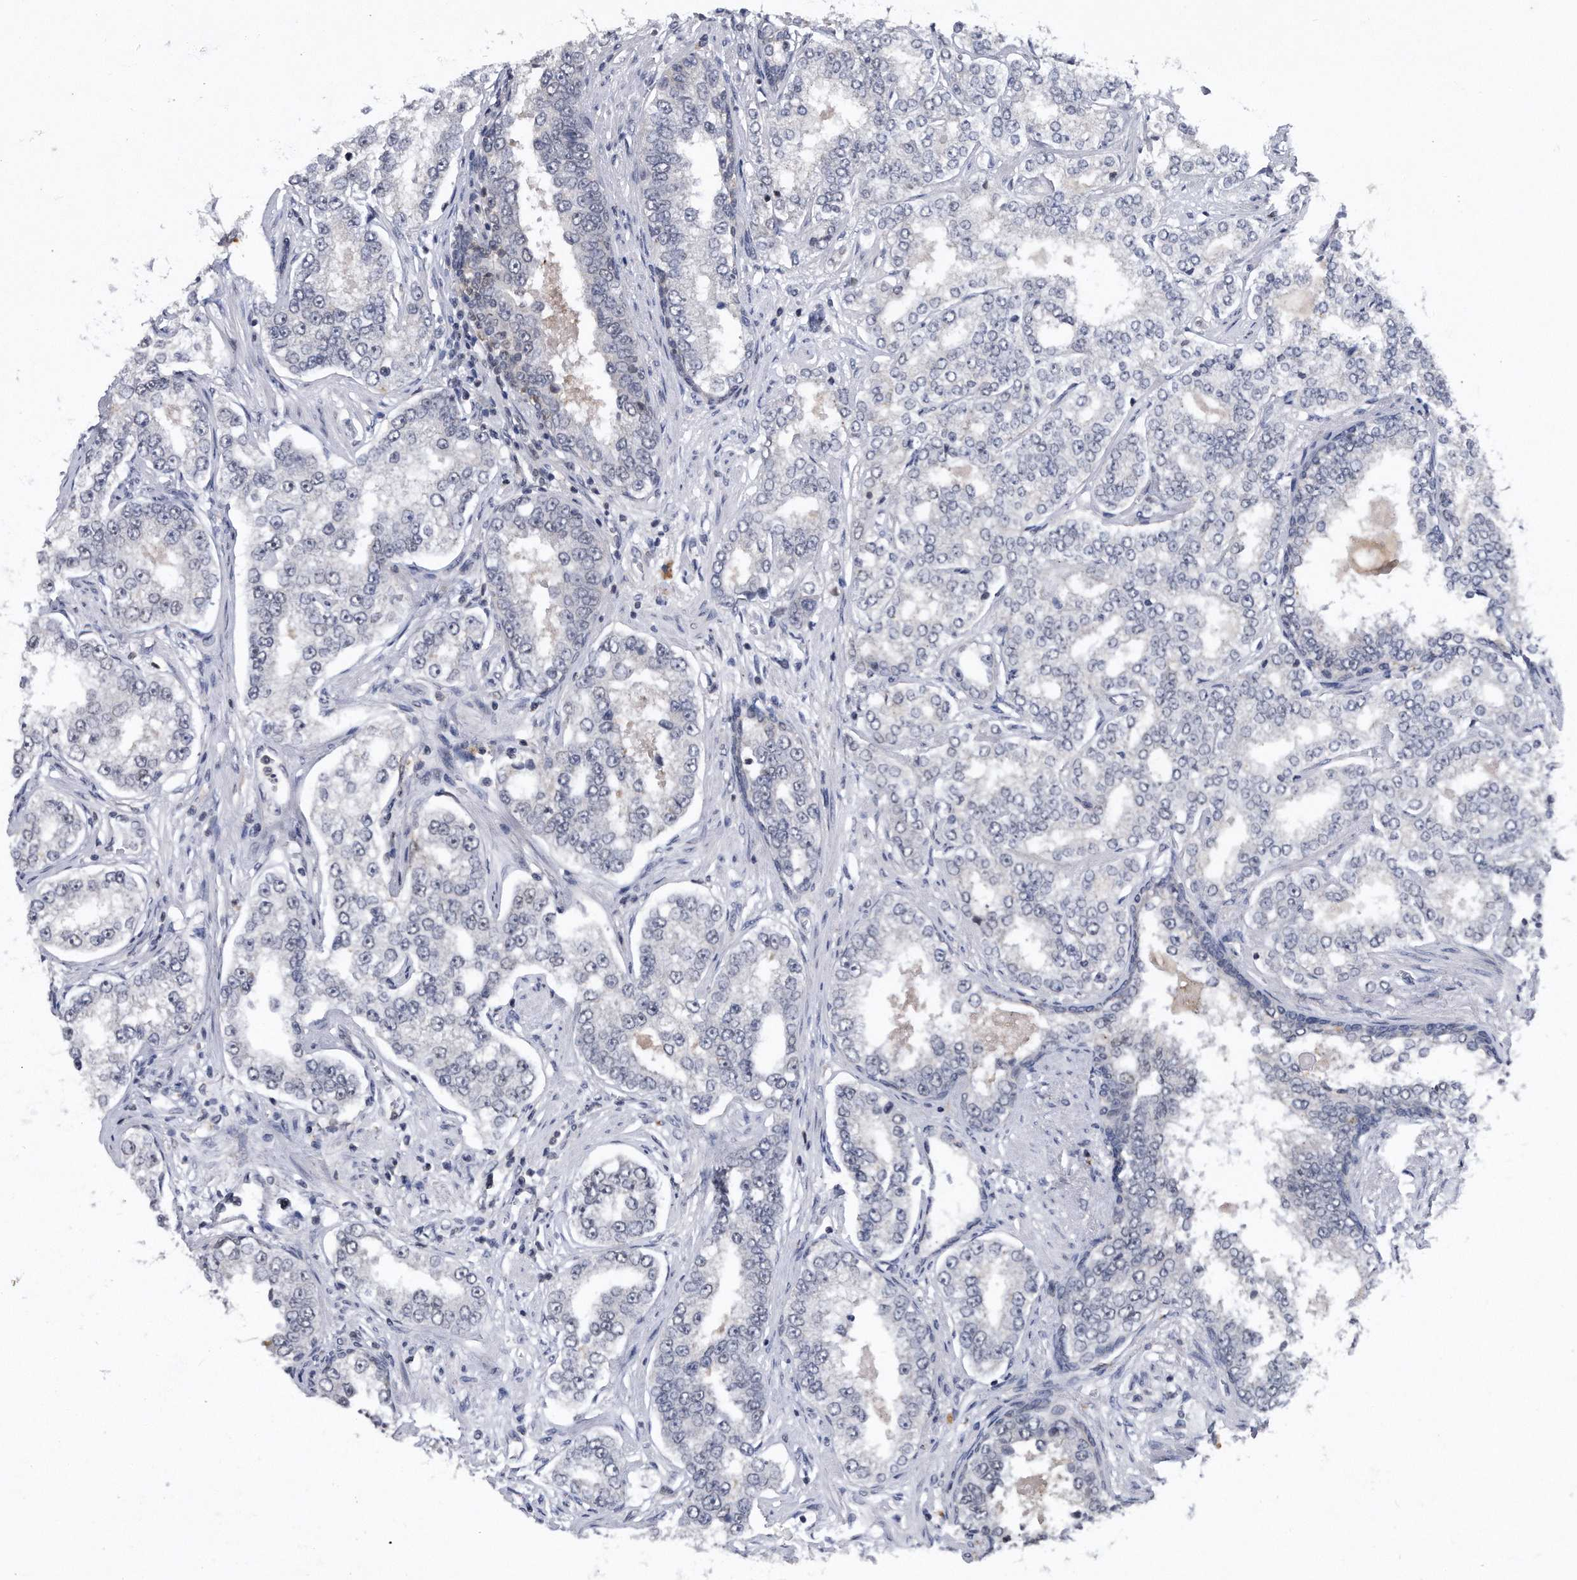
{"staining": {"intensity": "negative", "quantity": "none", "location": "none"}, "tissue": "prostate cancer", "cell_type": "Tumor cells", "image_type": "cancer", "snomed": [{"axis": "morphology", "description": "Normal tissue, NOS"}, {"axis": "morphology", "description": "Adenocarcinoma, High grade"}, {"axis": "topography", "description": "Prostate"}], "caption": "A photomicrograph of prostate cancer (adenocarcinoma (high-grade)) stained for a protein exhibits no brown staining in tumor cells.", "gene": "VIRMA", "patient": {"sex": "male", "age": 83}}